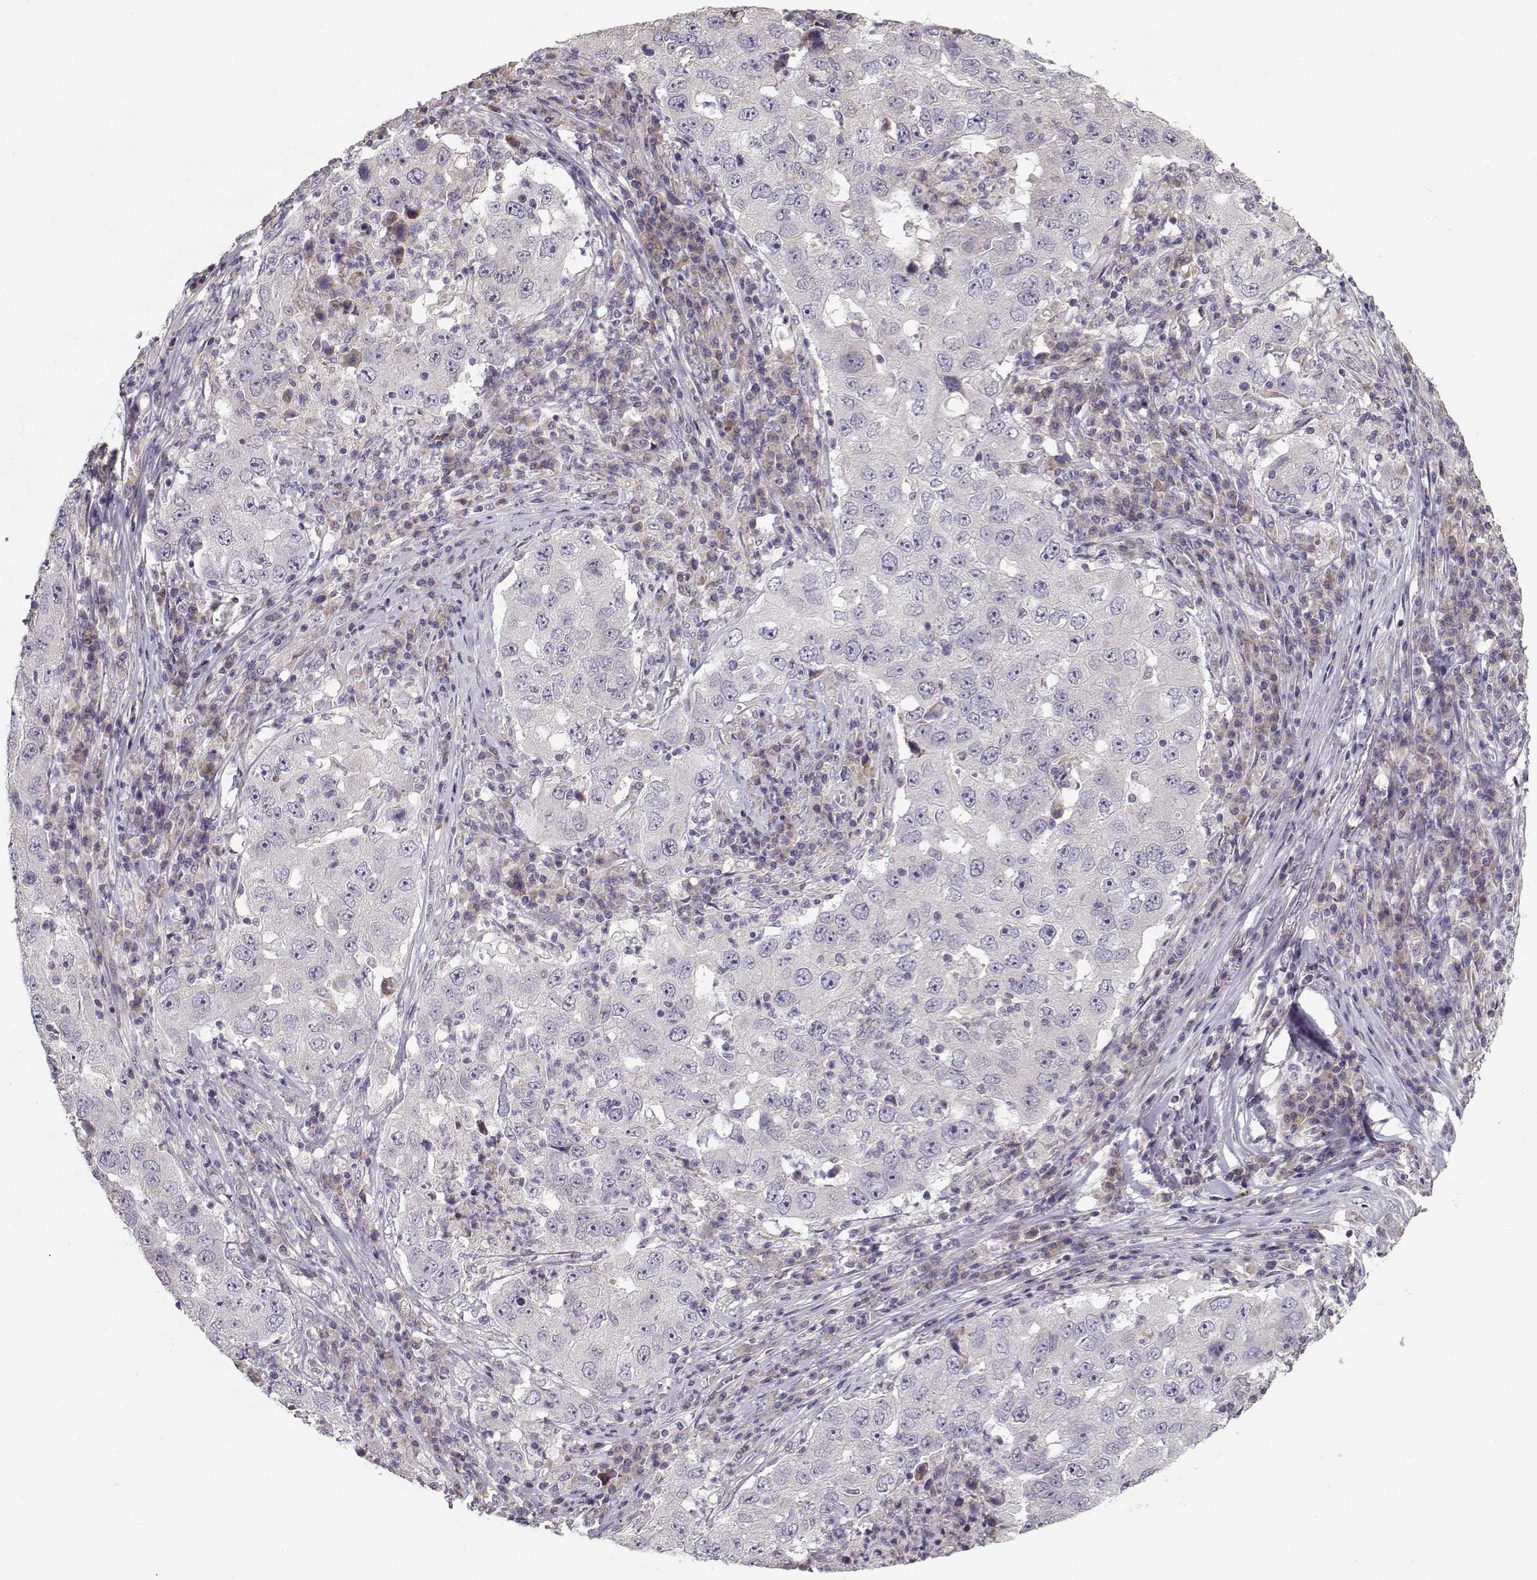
{"staining": {"intensity": "negative", "quantity": "none", "location": "none"}, "tissue": "lung cancer", "cell_type": "Tumor cells", "image_type": "cancer", "snomed": [{"axis": "morphology", "description": "Adenocarcinoma, NOS"}, {"axis": "topography", "description": "Lung"}], "caption": "Adenocarcinoma (lung) was stained to show a protein in brown. There is no significant expression in tumor cells.", "gene": "ENTPD8", "patient": {"sex": "male", "age": 73}}